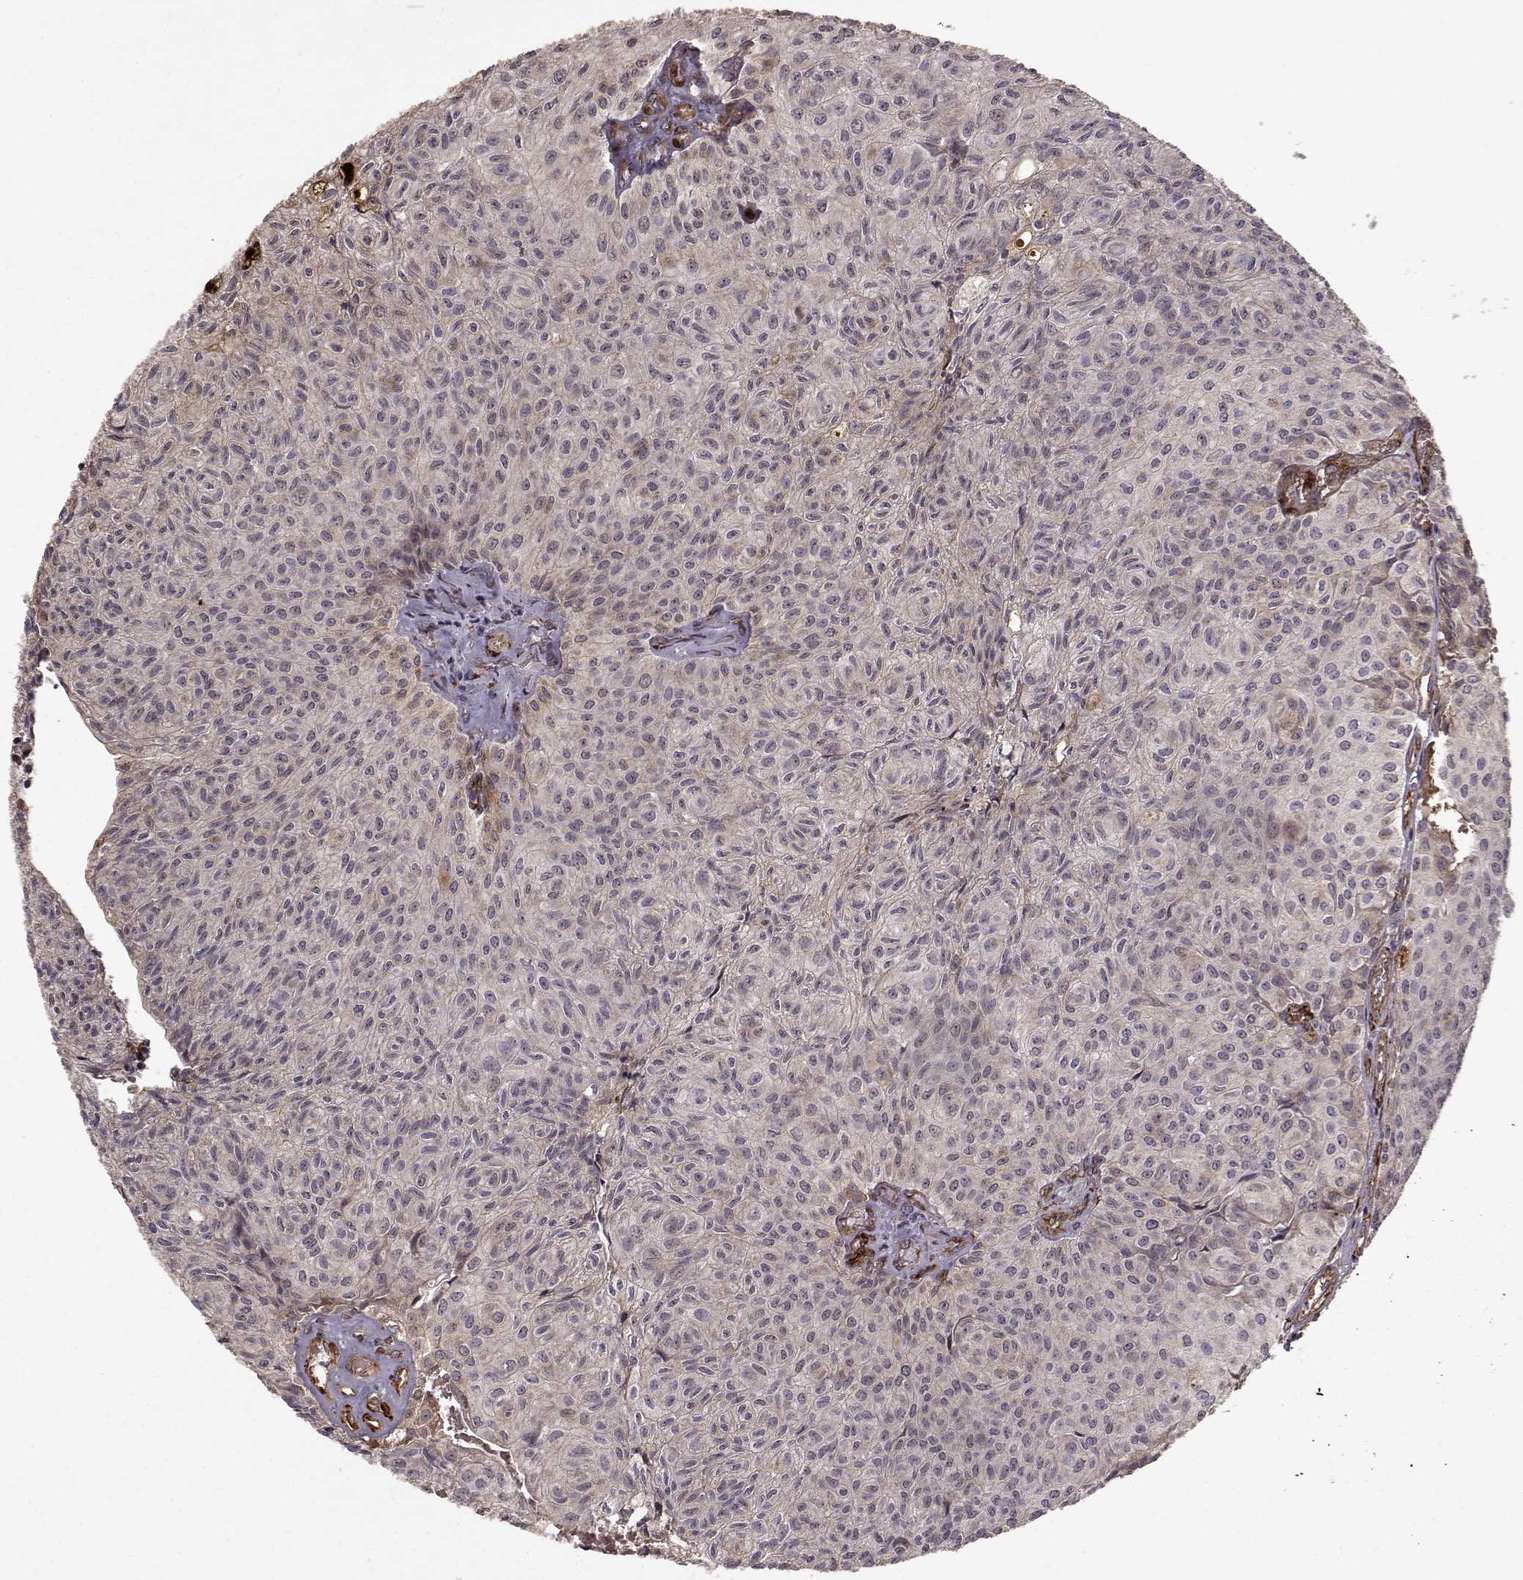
{"staining": {"intensity": "weak", "quantity": "<25%", "location": "cytoplasmic/membranous"}, "tissue": "urothelial cancer", "cell_type": "Tumor cells", "image_type": "cancer", "snomed": [{"axis": "morphology", "description": "Urothelial carcinoma, Low grade"}, {"axis": "topography", "description": "Urinary bladder"}], "caption": "Protein analysis of urothelial cancer displays no significant positivity in tumor cells.", "gene": "FSTL1", "patient": {"sex": "male", "age": 89}}